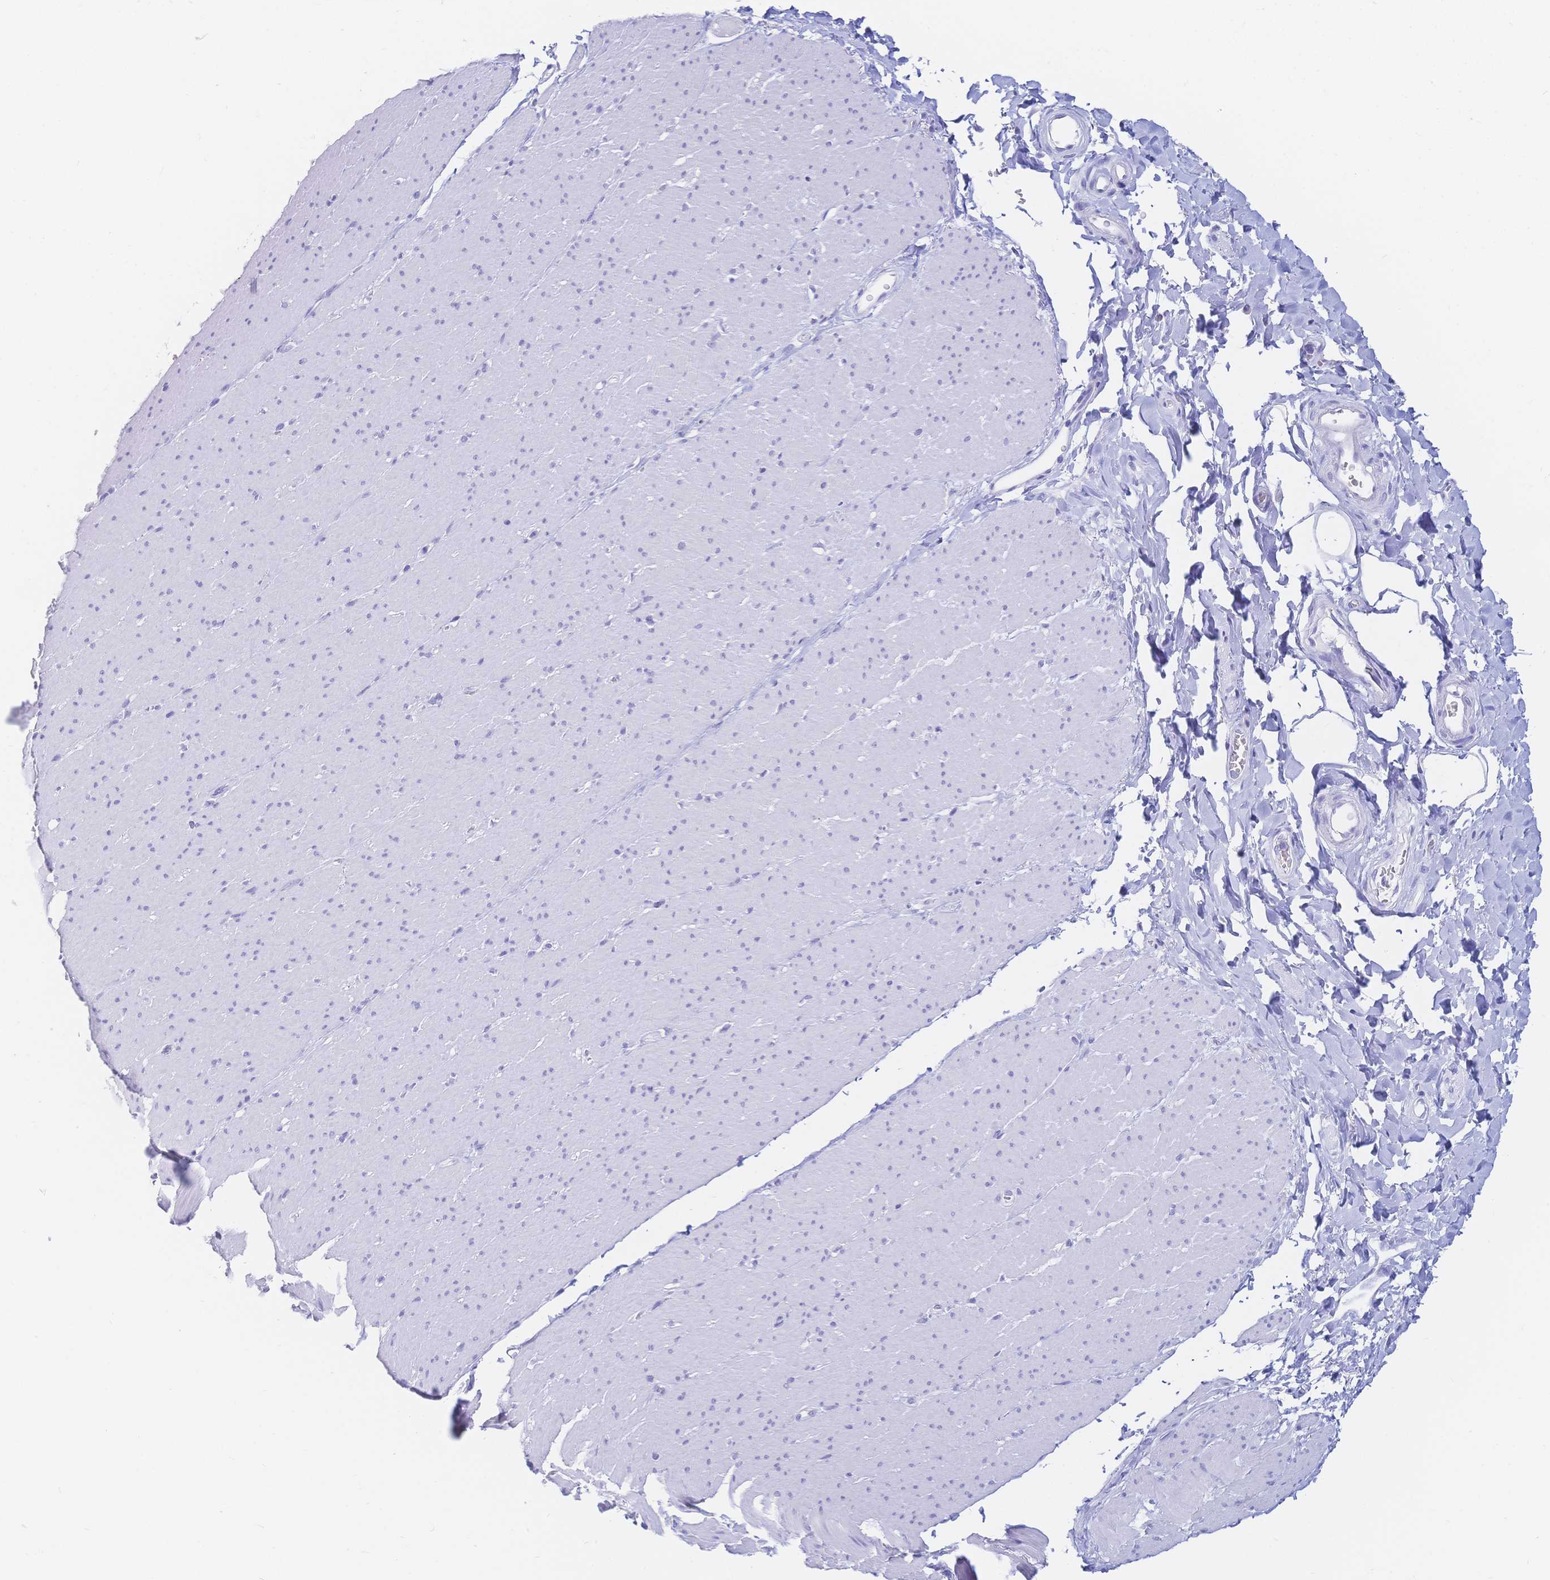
{"staining": {"intensity": "negative", "quantity": "none", "location": "none"}, "tissue": "smooth muscle", "cell_type": "Smooth muscle cells", "image_type": "normal", "snomed": [{"axis": "morphology", "description": "Normal tissue, NOS"}, {"axis": "topography", "description": "Smooth muscle"}, {"axis": "topography", "description": "Rectum"}], "caption": "The histopathology image exhibits no staining of smooth muscle cells in benign smooth muscle. (DAB immunohistochemistry (IHC) with hematoxylin counter stain).", "gene": "MEP1B", "patient": {"sex": "male", "age": 53}}